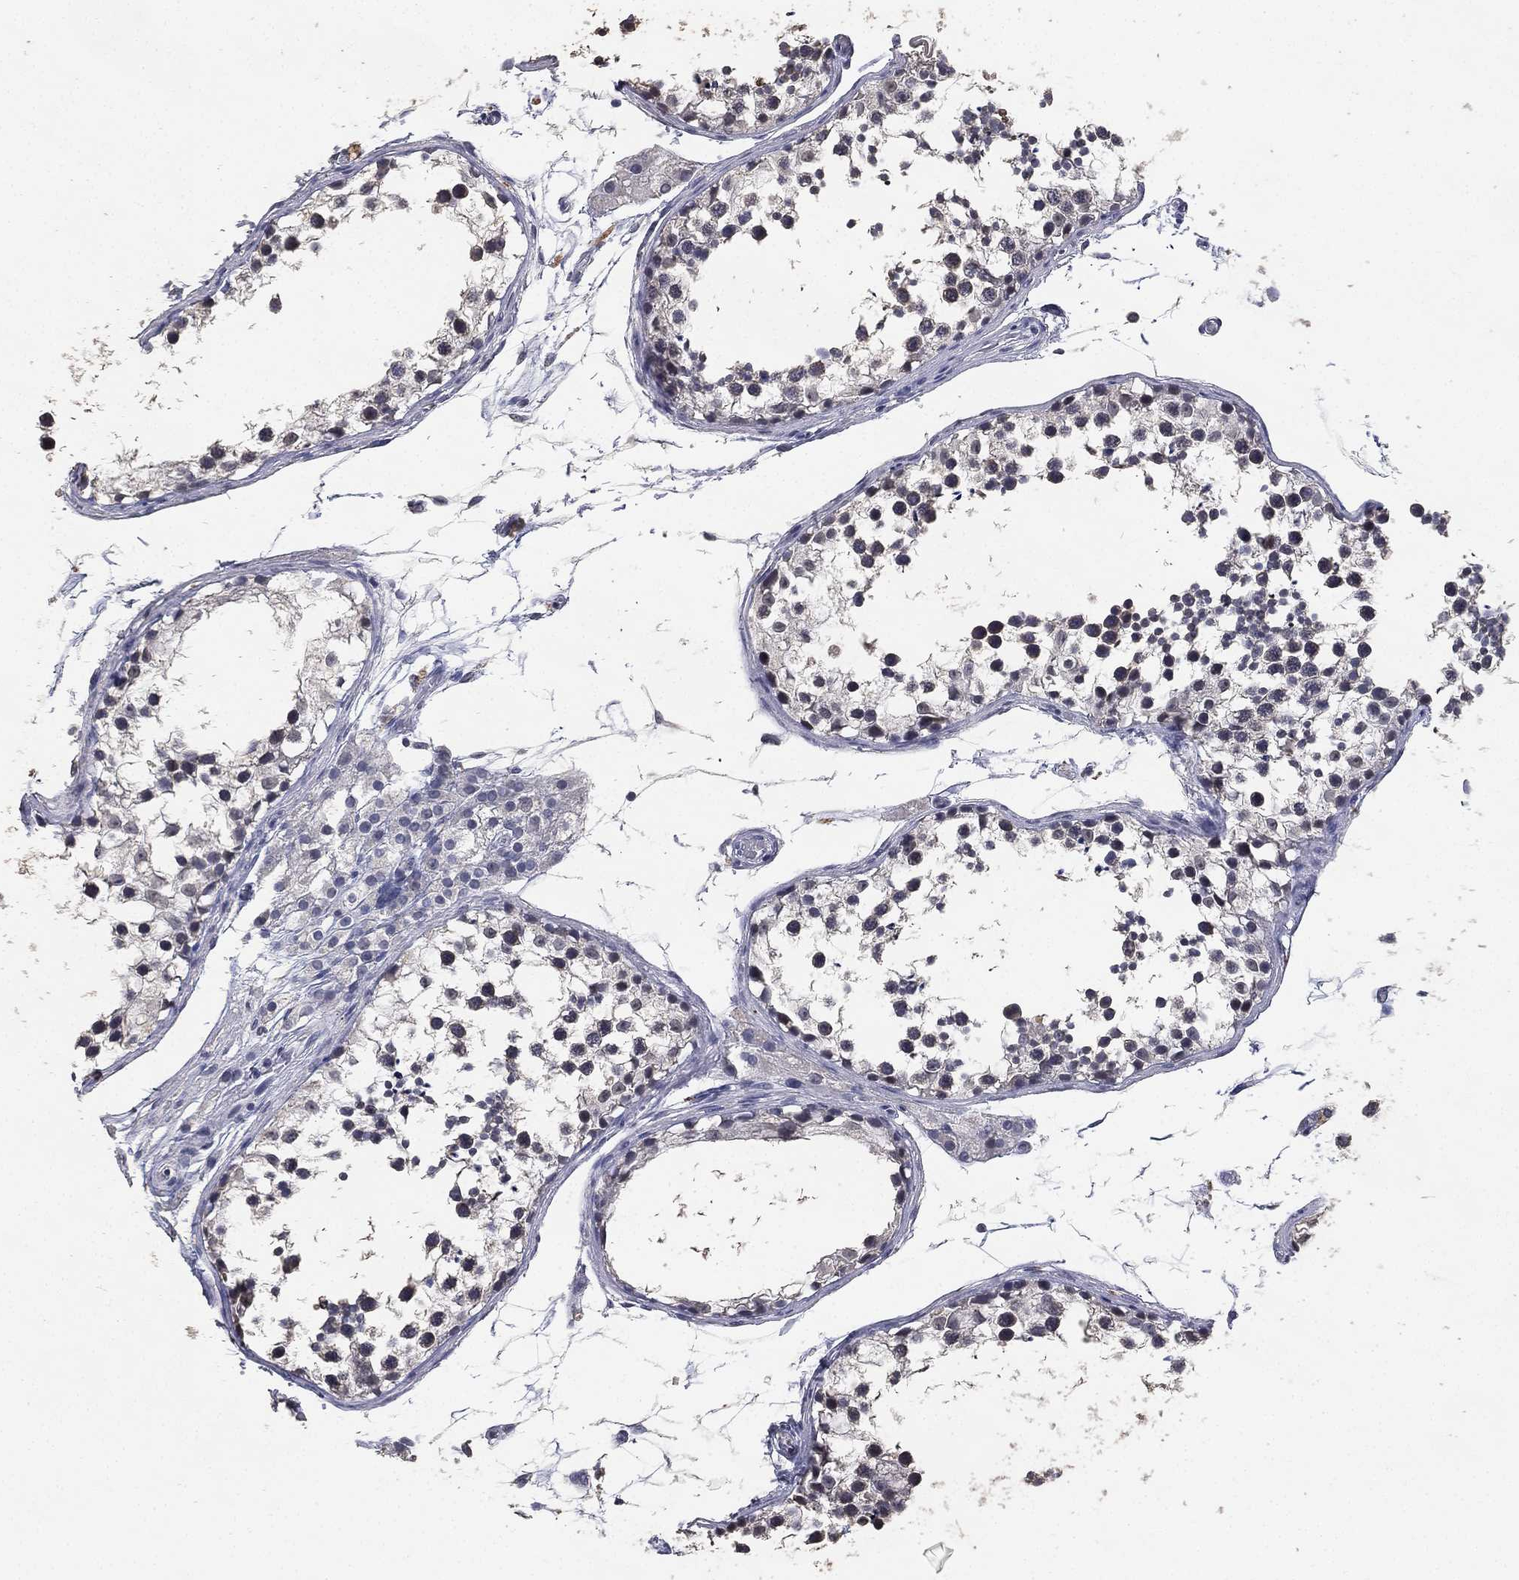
{"staining": {"intensity": "negative", "quantity": "none", "location": "none"}, "tissue": "testis", "cell_type": "Cells in seminiferous ducts", "image_type": "normal", "snomed": [{"axis": "morphology", "description": "Normal tissue, NOS"}, {"axis": "morphology", "description": "Seminoma, NOS"}, {"axis": "topography", "description": "Testis"}], "caption": "This is an immunohistochemistry micrograph of unremarkable testis. There is no expression in cells in seminiferous ducts.", "gene": "DSG1", "patient": {"sex": "male", "age": 65}}